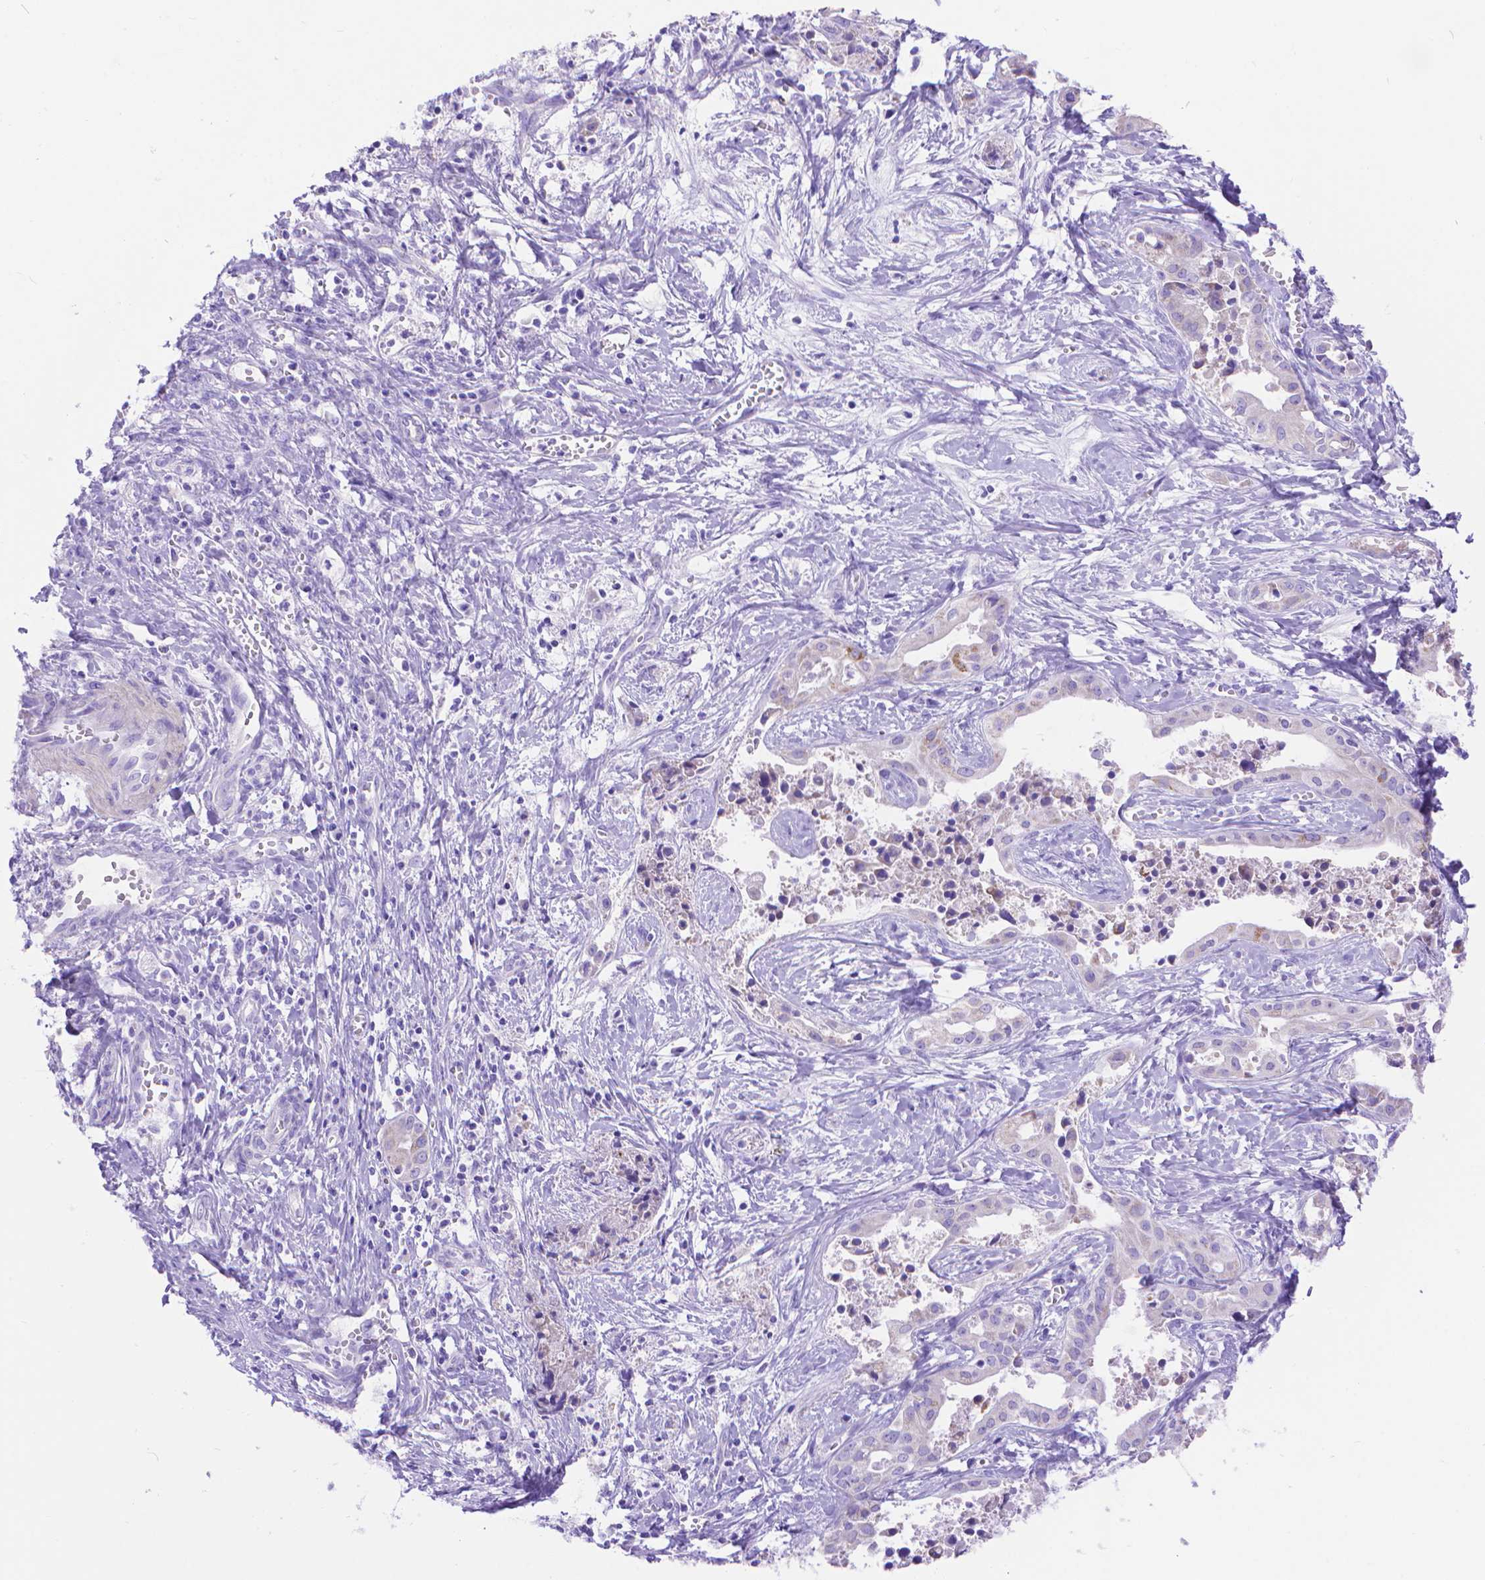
{"staining": {"intensity": "negative", "quantity": "none", "location": "none"}, "tissue": "liver cancer", "cell_type": "Tumor cells", "image_type": "cancer", "snomed": [{"axis": "morphology", "description": "Cholangiocarcinoma"}, {"axis": "topography", "description": "Liver"}], "caption": "This is an immunohistochemistry (IHC) image of human liver cancer (cholangiocarcinoma). There is no expression in tumor cells.", "gene": "DHRS2", "patient": {"sex": "female", "age": 65}}